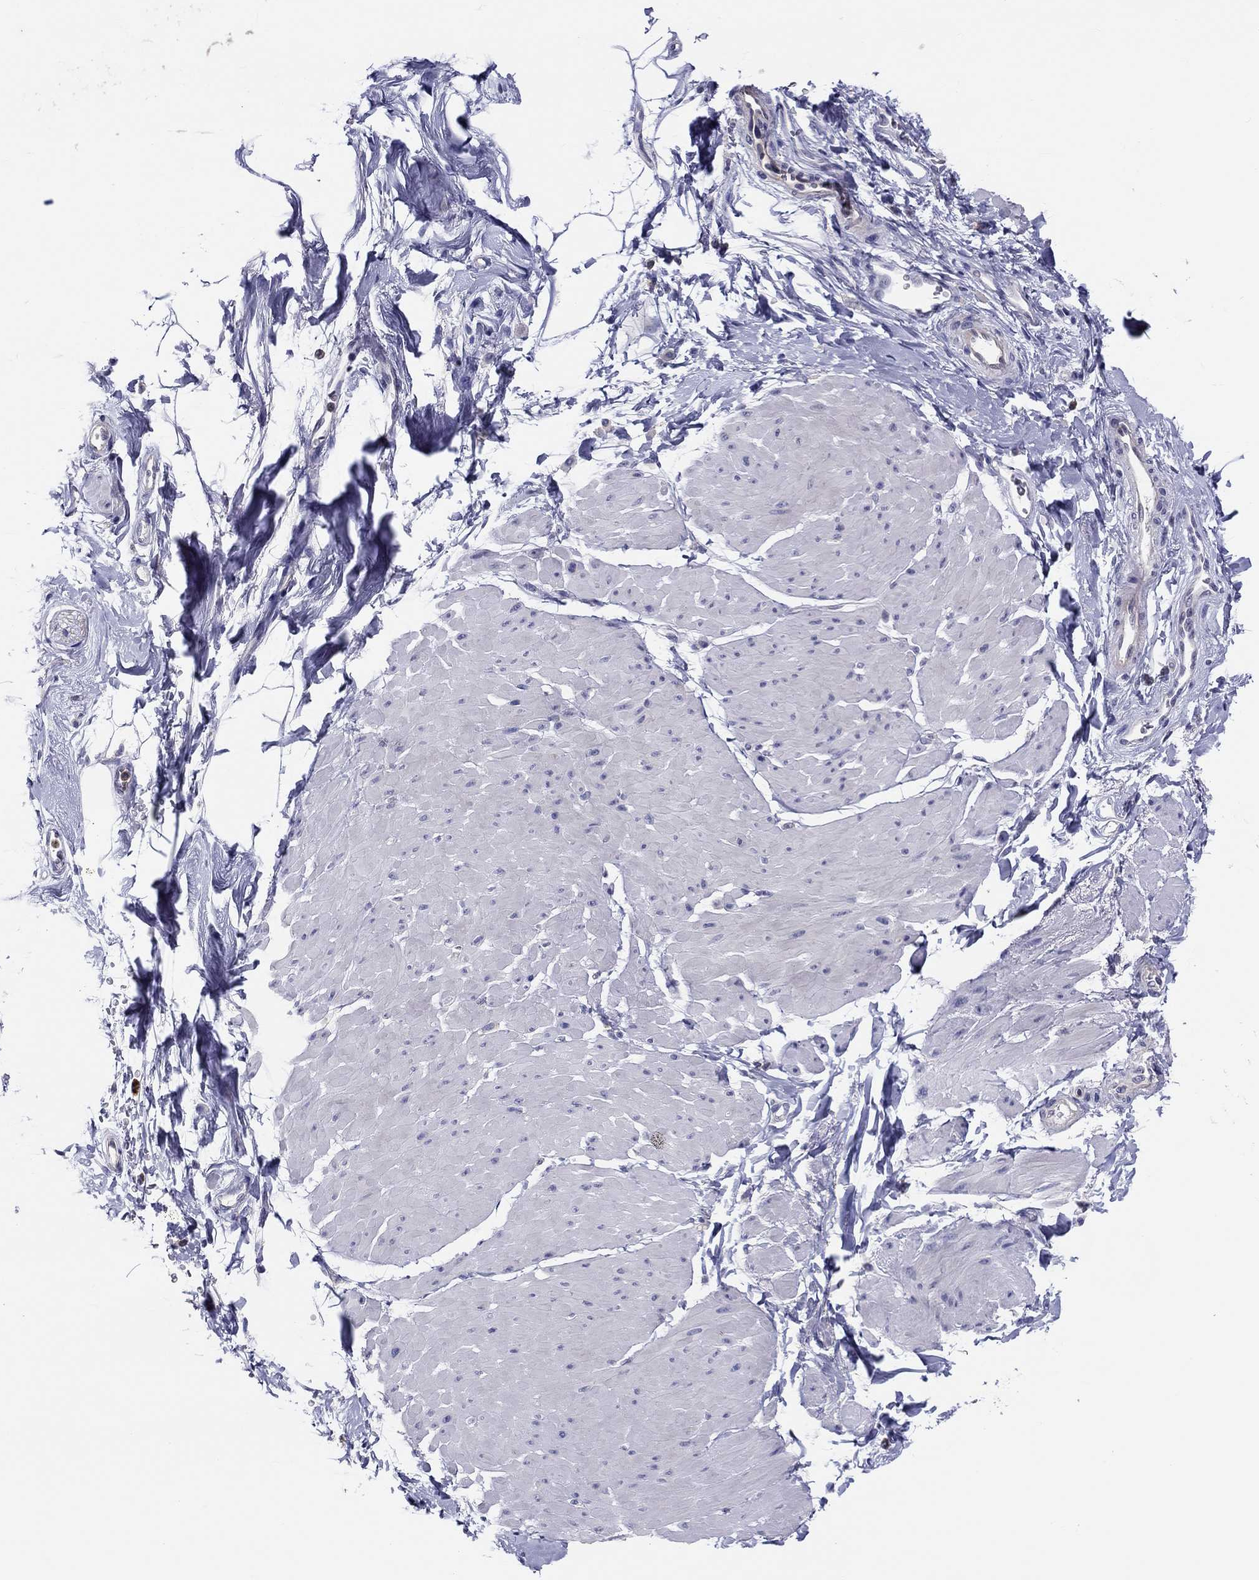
{"staining": {"intensity": "negative", "quantity": "none", "location": "none"}, "tissue": "smooth muscle", "cell_type": "Smooth muscle cells", "image_type": "normal", "snomed": [{"axis": "morphology", "description": "Normal tissue, NOS"}, {"axis": "topography", "description": "Adipose tissue"}, {"axis": "topography", "description": "Smooth muscle"}, {"axis": "topography", "description": "Peripheral nerve tissue"}], "caption": "IHC histopathology image of benign human smooth muscle stained for a protein (brown), which demonstrates no staining in smooth muscle cells.", "gene": "ABCG4", "patient": {"sex": "male", "age": 83}}